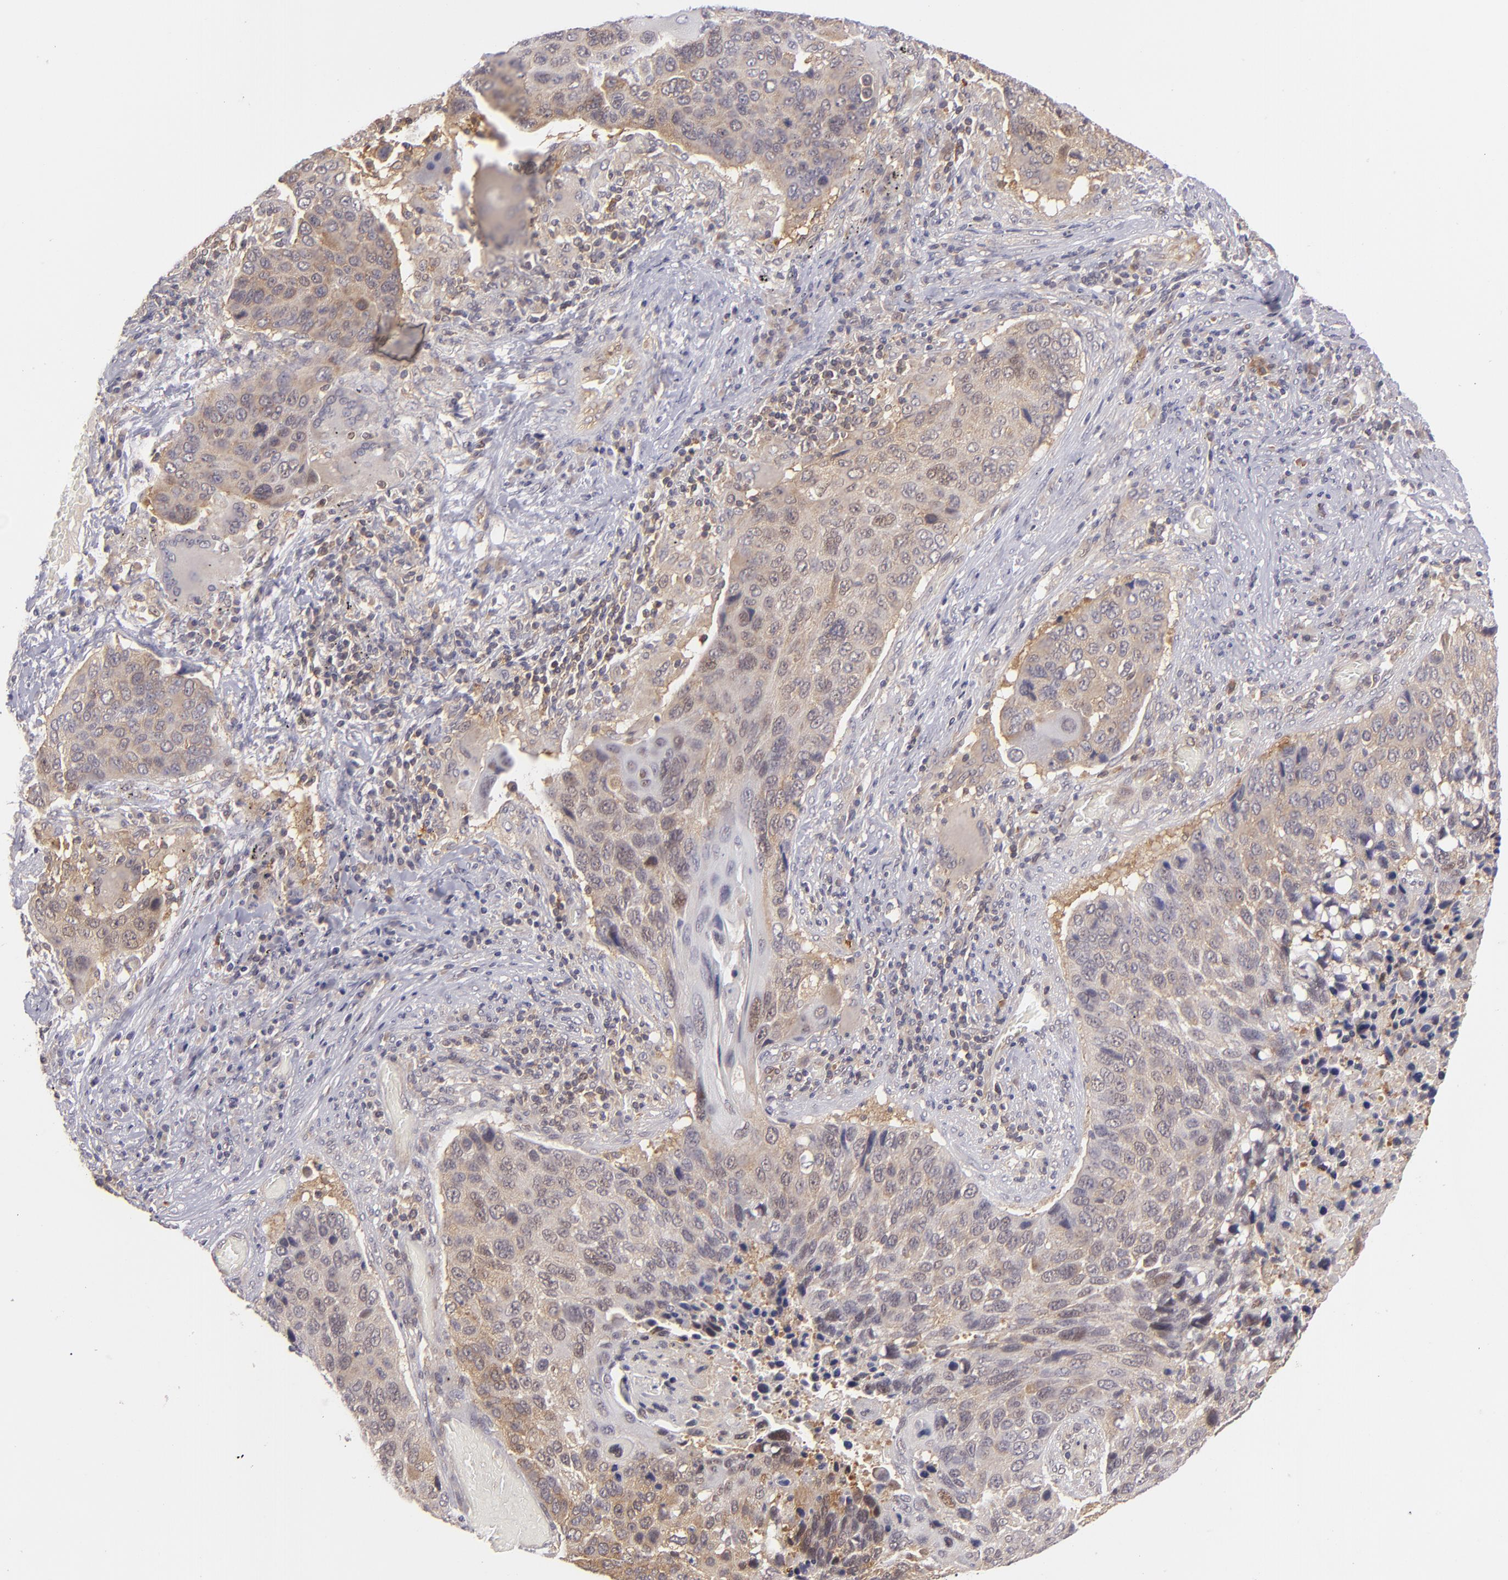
{"staining": {"intensity": "weak", "quantity": "<25%", "location": "cytoplasmic/membranous"}, "tissue": "lung cancer", "cell_type": "Tumor cells", "image_type": "cancer", "snomed": [{"axis": "morphology", "description": "Squamous cell carcinoma, NOS"}, {"axis": "topography", "description": "Lung"}], "caption": "The histopathology image shows no staining of tumor cells in lung cancer. (DAB (3,3'-diaminobenzidine) immunohistochemistry (IHC) visualized using brightfield microscopy, high magnification).", "gene": "PTPN13", "patient": {"sex": "male", "age": 68}}